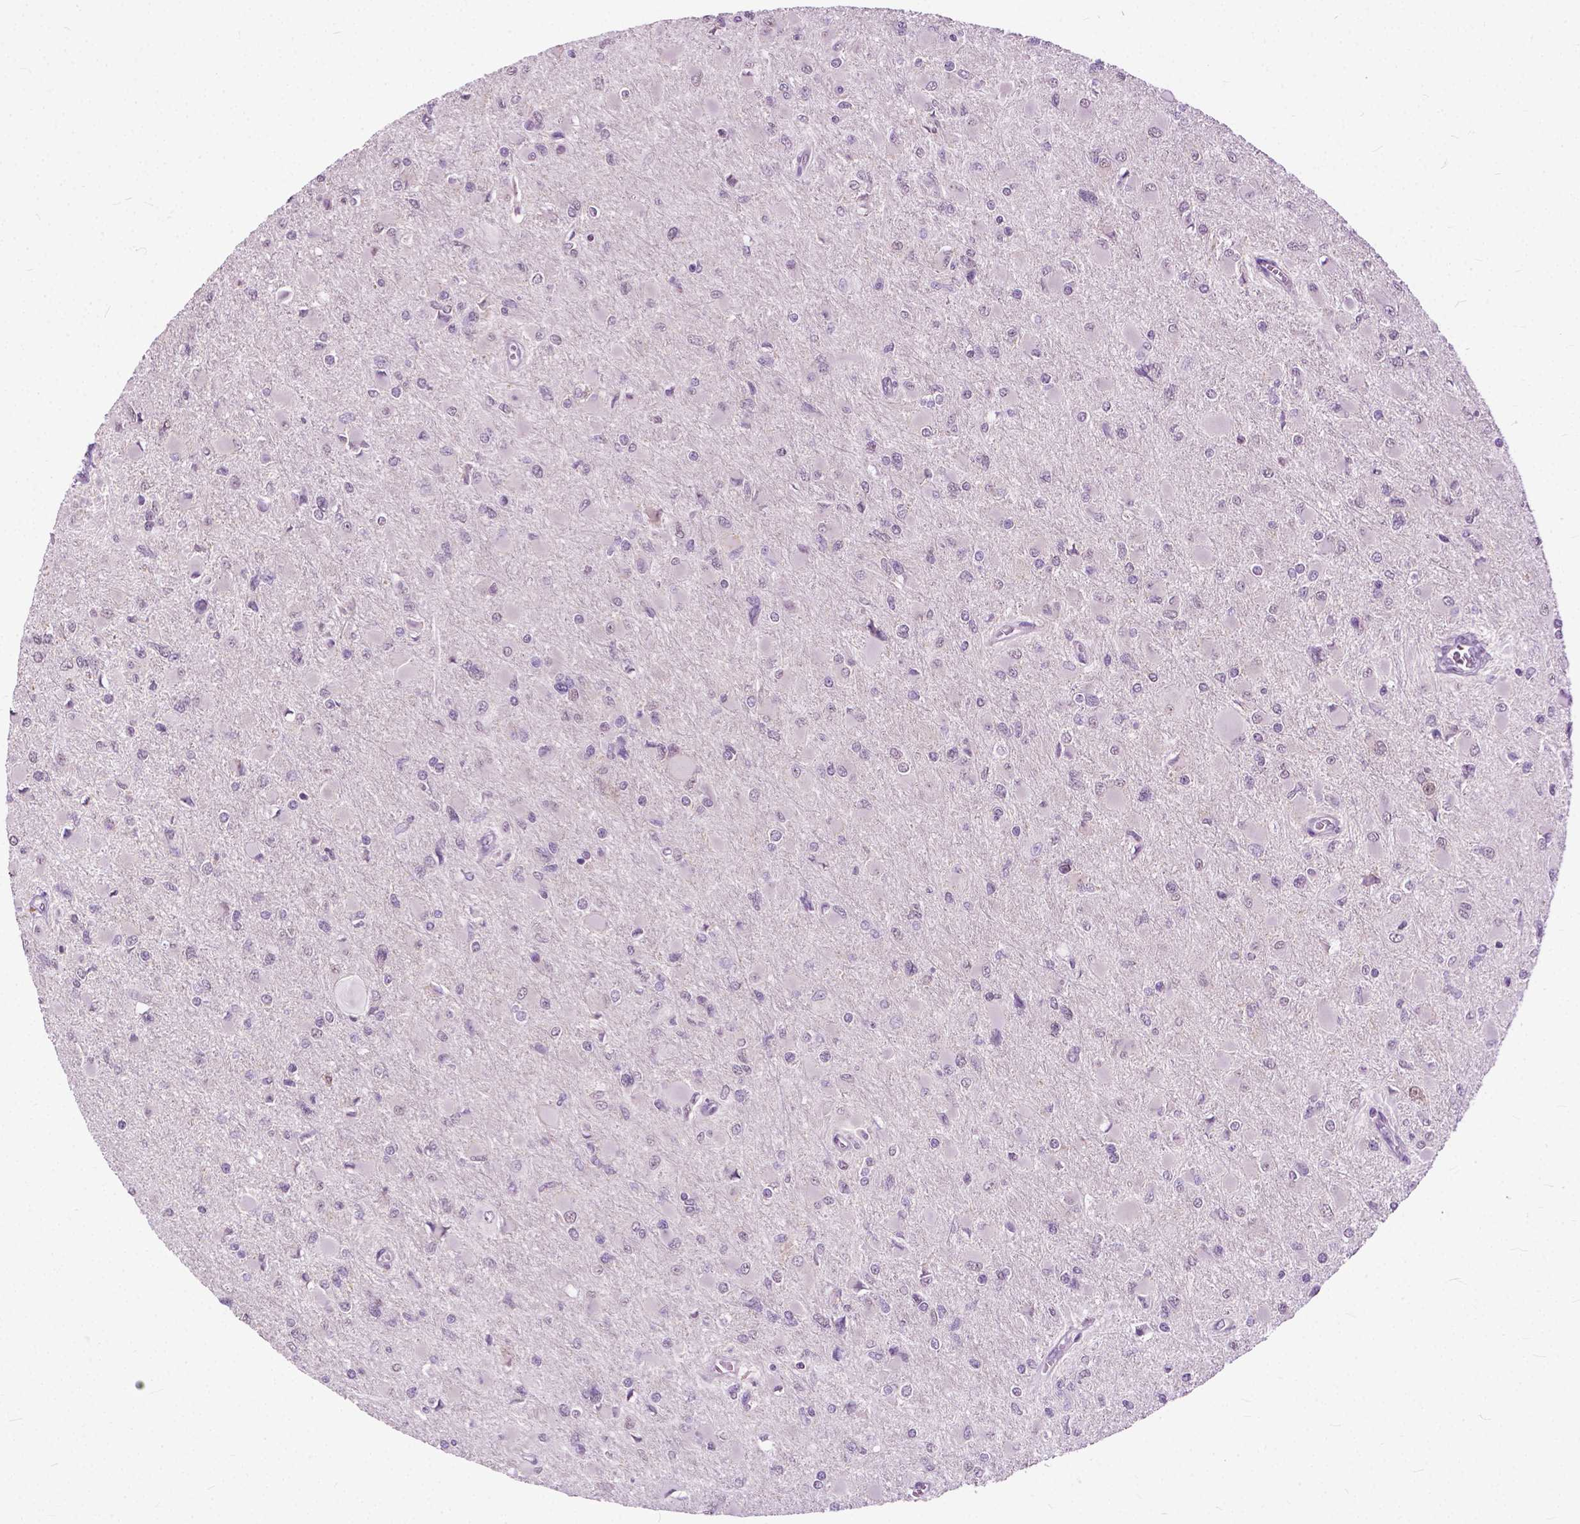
{"staining": {"intensity": "negative", "quantity": "none", "location": "none"}, "tissue": "glioma", "cell_type": "Tumor cells", "image_type": "cancer", "snomed": [{"axis": "morphology", "description": "Glioma, malignant, High grade"}, {"axis": "topography", "description": "Cerebral cortex"}], "caption": "The micrograph reveals no staining of tumor cells in malignant glioma (high-grade). The staining is performed using DAB (3,3'-diaminobenzidine) brown chromogen with nuclei counter-stained in using hematoxylin.", "gene": "TTC9B", "patient": {"sex": "female", "age": 36}}